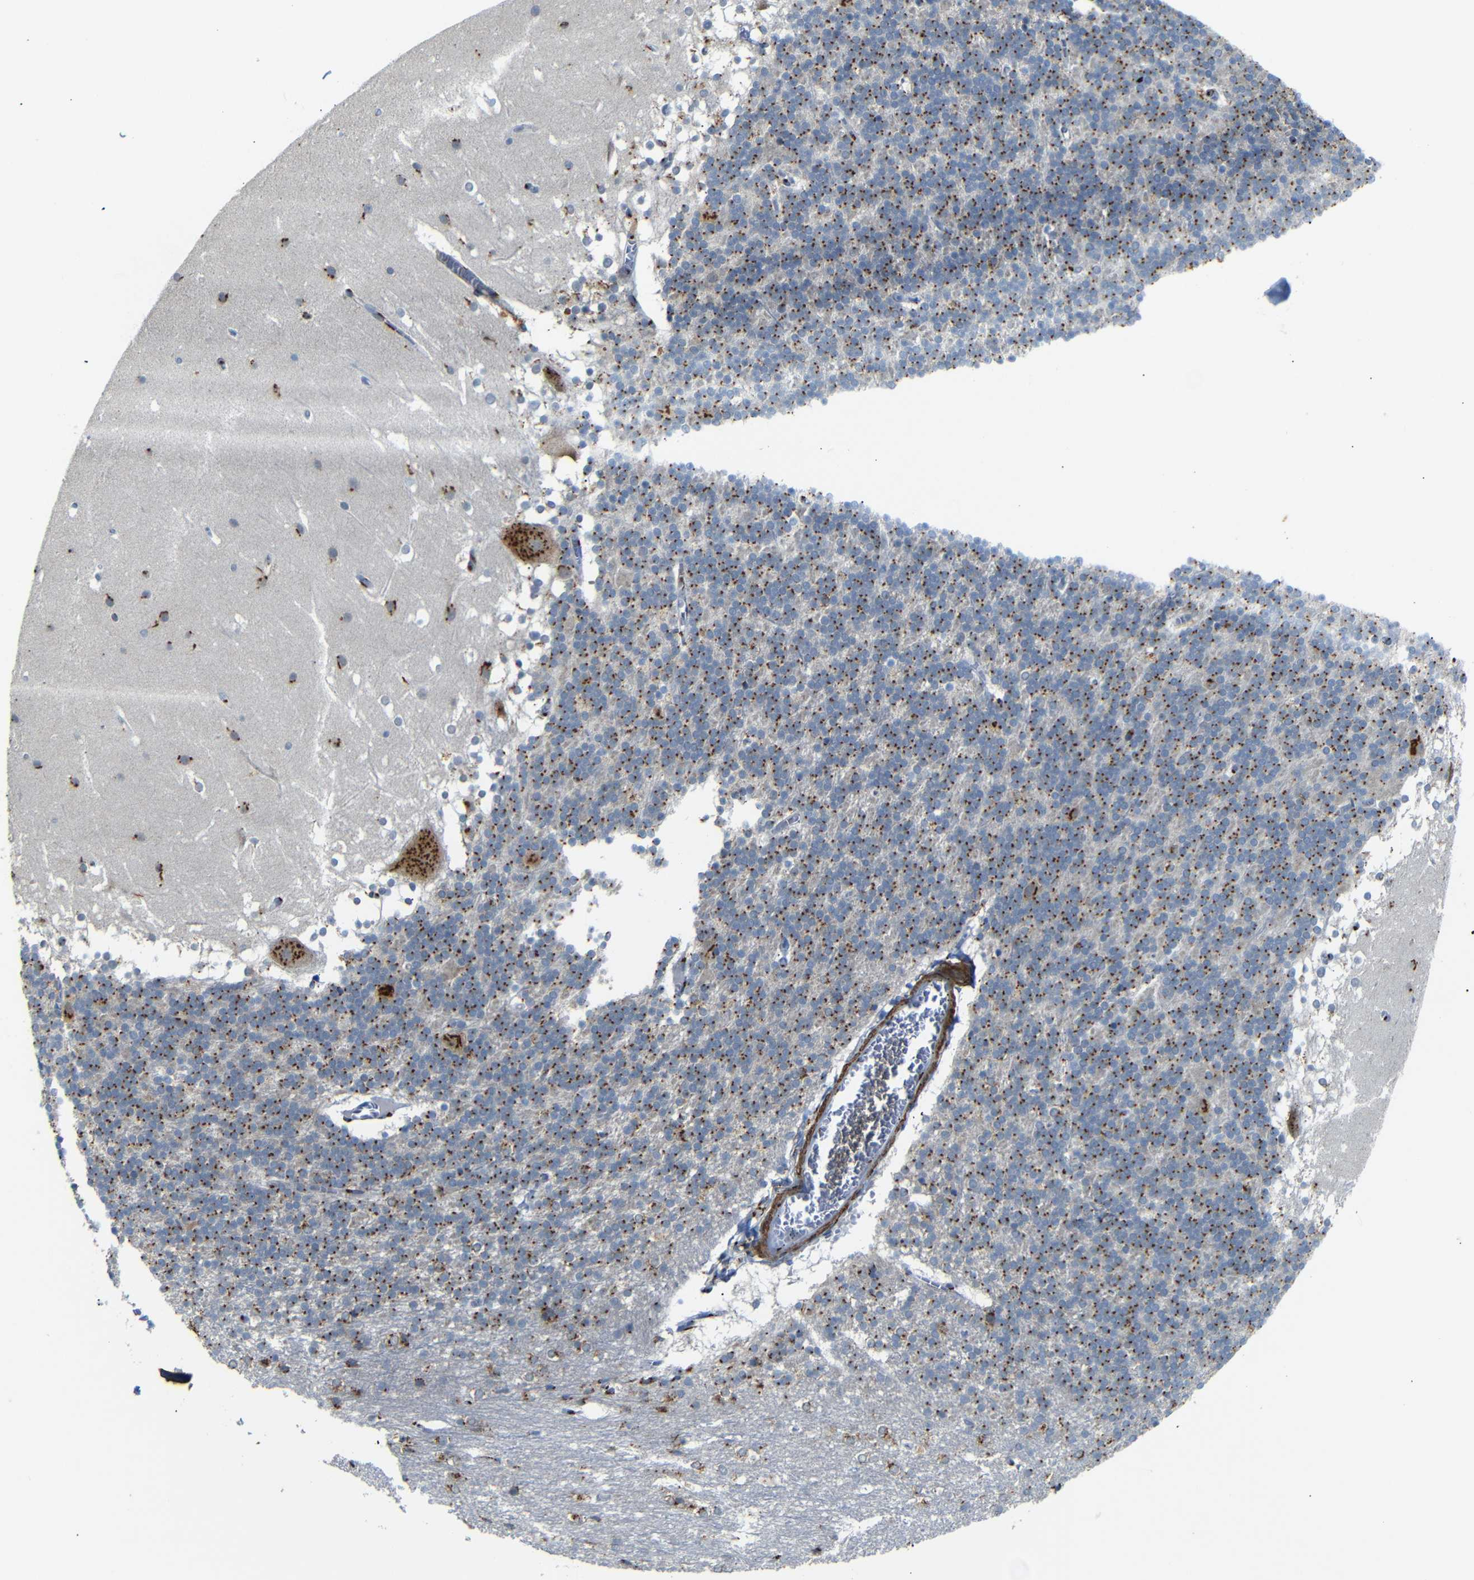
{"staining": {"intensity": "strong", "quantity": ">75%", "location": "cytoplasmic/membranous"}, "tissue": "cerebellum", "cell_type": "Cells in granular layer", "image_type": "normal", "snomed": [{"axis": "morphology", "description": "Normal tissue, NOS"}, {"axis": "topography", "description": "Cerebellum"}], "caption": "Immunohistochemical staining of benign cerebellum shows high levels of strong cytoplasmic/membranous staining in about >75% of cells in granular layer. Immunohistochemistry stains the protein of interest in brown and the nuclei are stained blue.", "gene": "TGOLN2", "patient": {"sex": "female", "age": 19}}